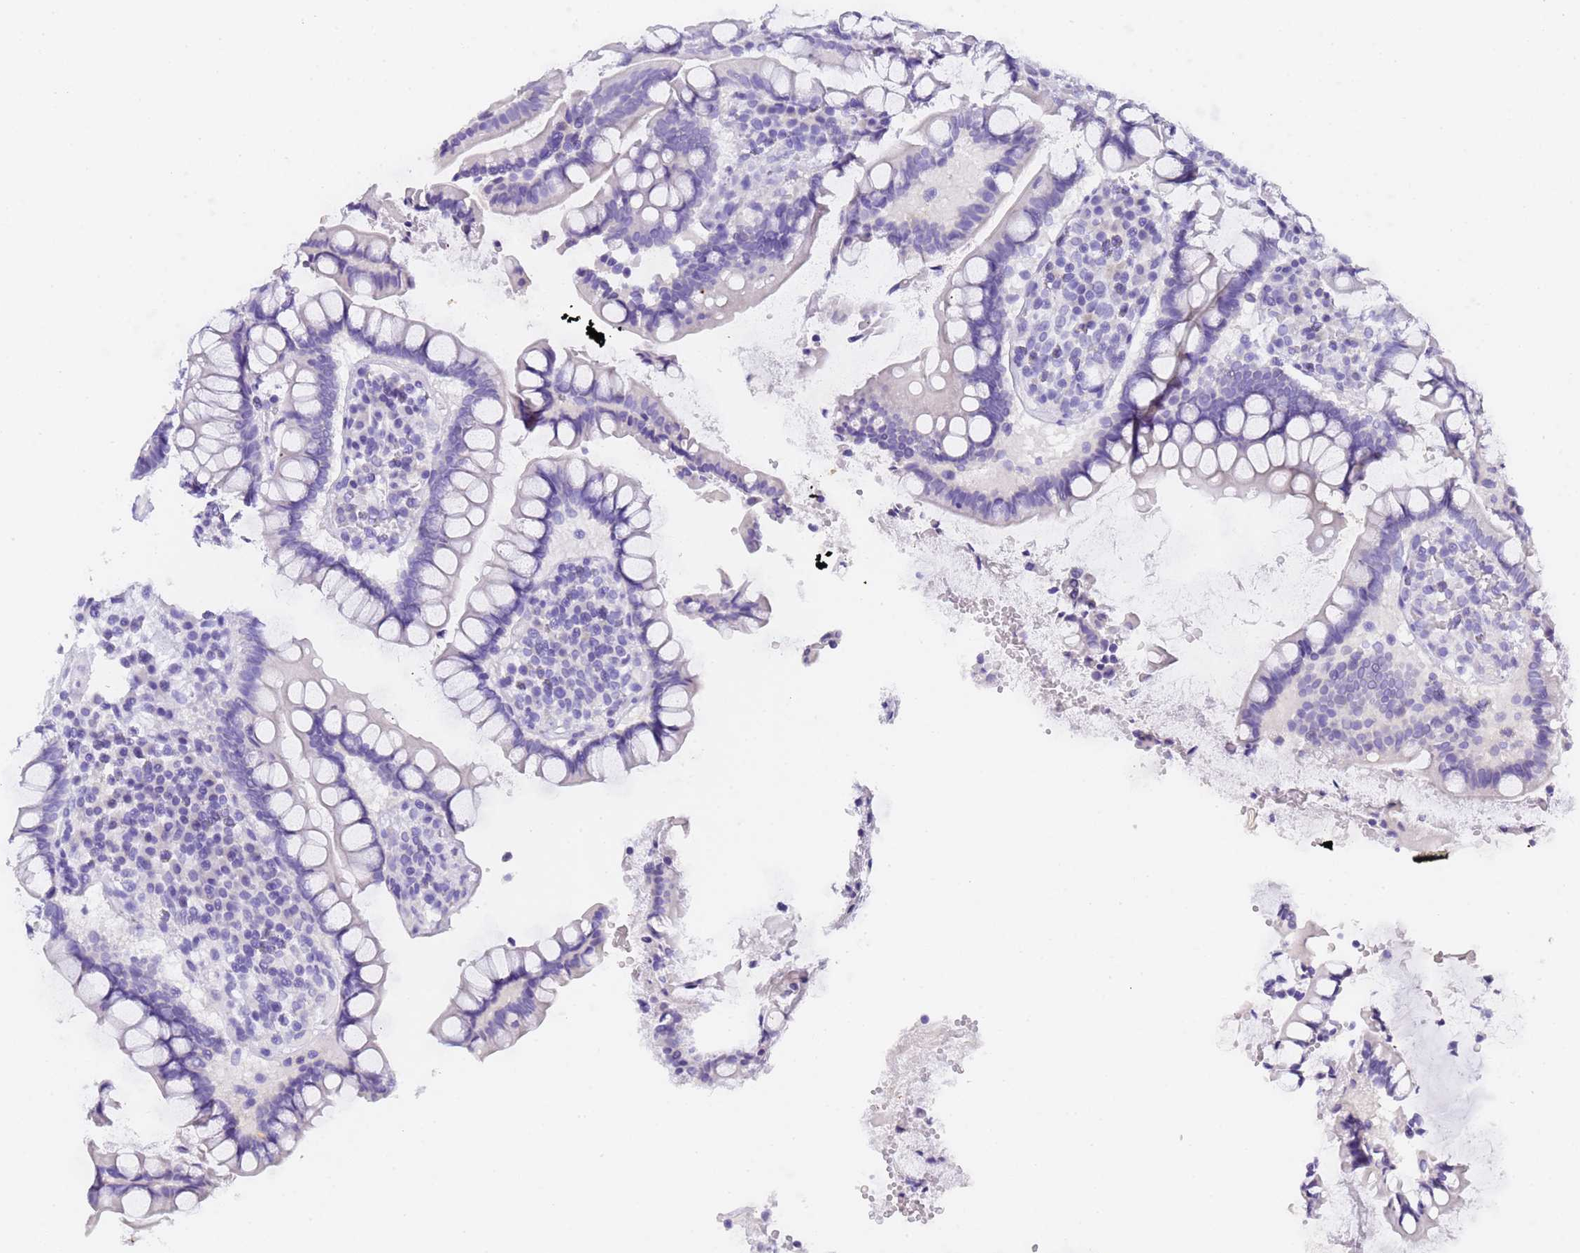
{"staining": {"intensity": "negative", "quantity": "none", "location": "none"}, "tissue": "colon", "cell_type": "Endothelial cells", "image_type": "normal", "snomed": [{"axis": "morphology", "description": "Normal tissue, NOS"}, {"axis": "topography", "description": "Colon"}], "caption": "The image demonstrates no significant staining in endothelial cells of colon. The staining was performed using DAB (3,3'-diaminobenzidine) to visualize the protein expression in brown, while the nuclei were stained in blue with hematoxylin (Magnification: 20x).", "gene": "GABRA1", "patient": {"sex": "female", "age": 79}}